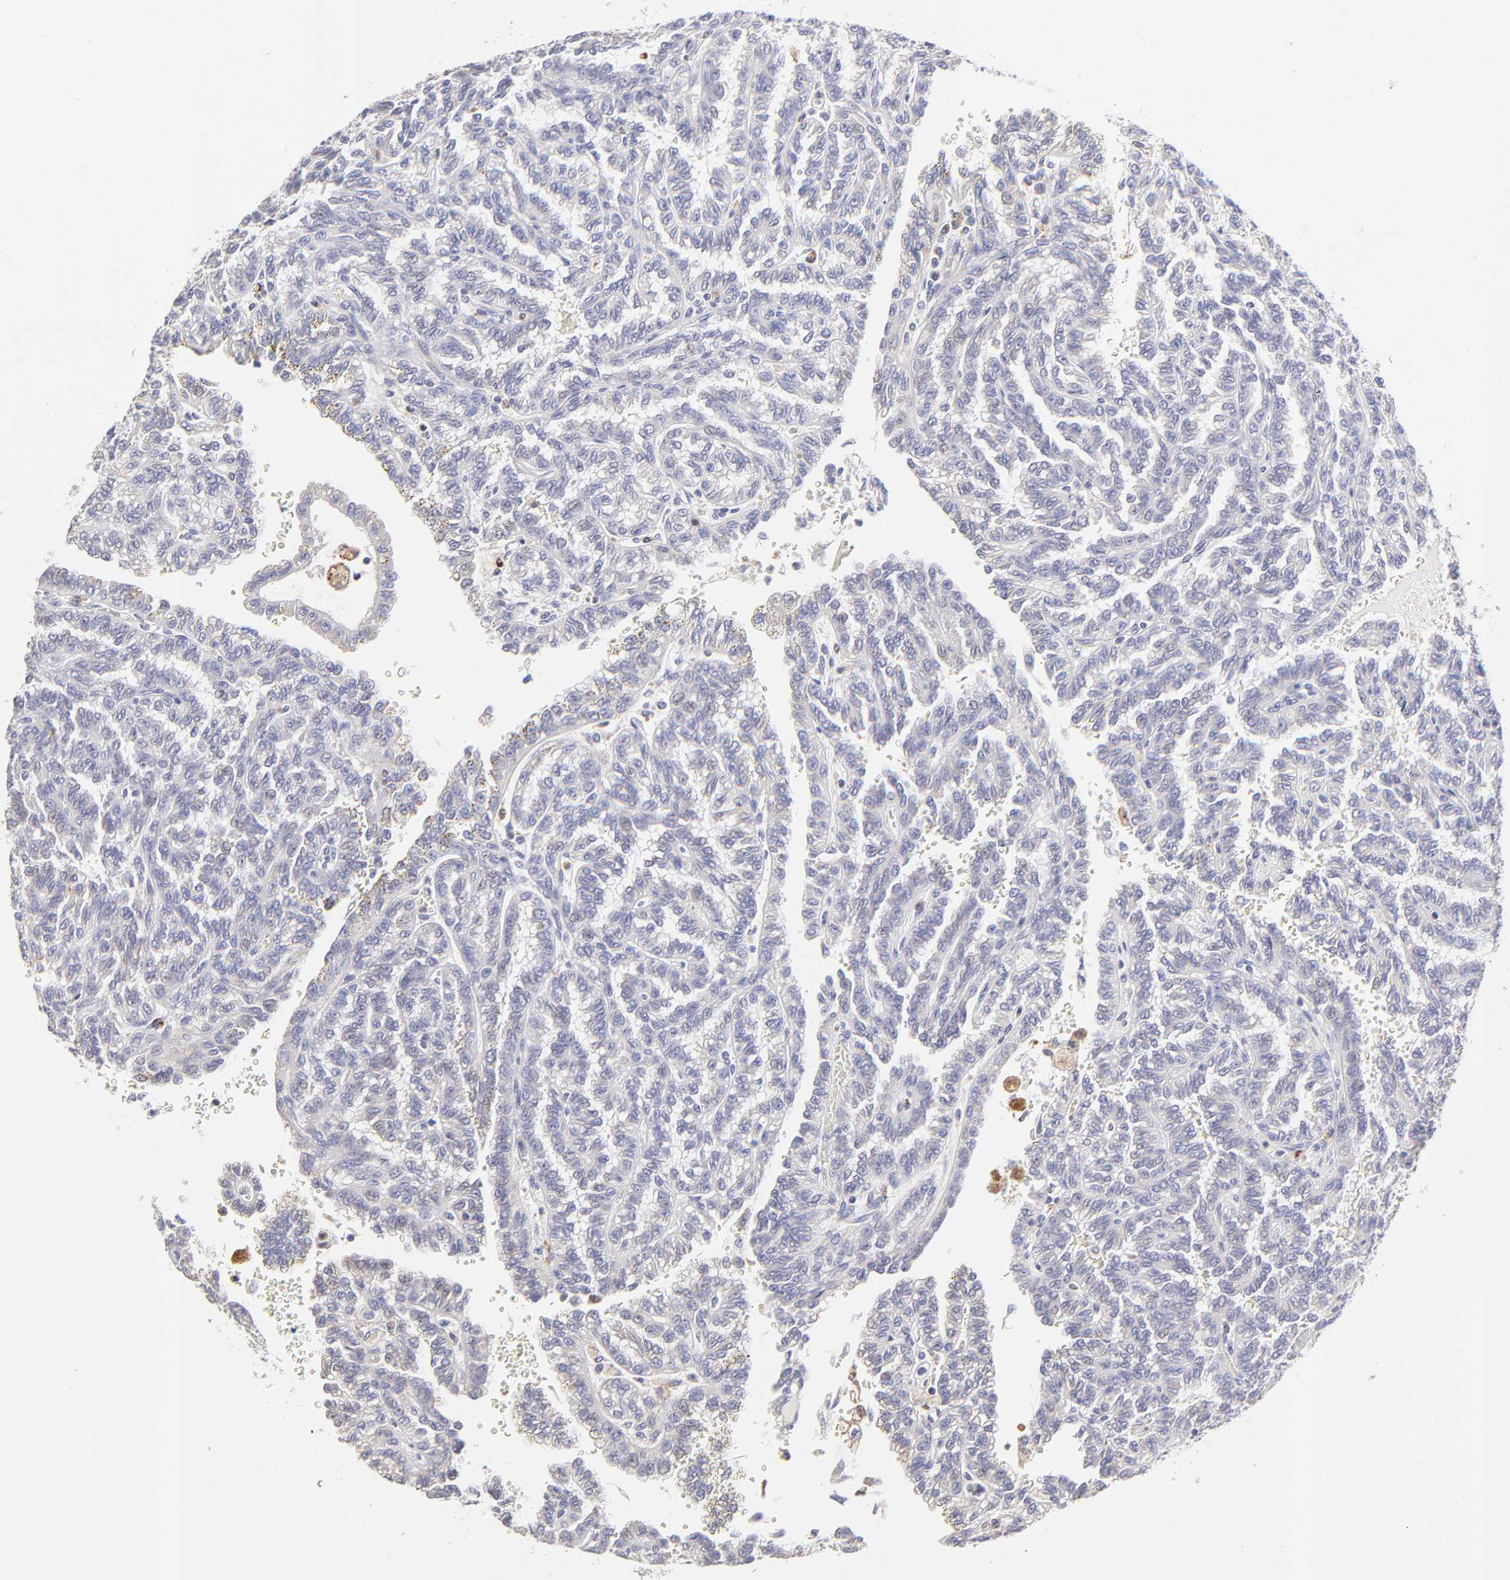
{"staining": {"intensity": "negative", "quantity": "none", "location": "none"}, "tissue": "renal cancer", "cell_type": "Tumor cells", "image_type": "cancer", "snomed": [{"axis": "morphology", "description": "Inflammation, NOS"}, {"axis": "morphology", "description": "Adenocarcinoma, NOS"}, {"axis": "topography", "description": "Kidney"}], "caption": "A histopathology image of adenocarcinoma (renal) stained for a protein reveals no brown staining in tumor cells.", "gene": "GCSAM", "patient": {"sex": "male", "age": 68}}